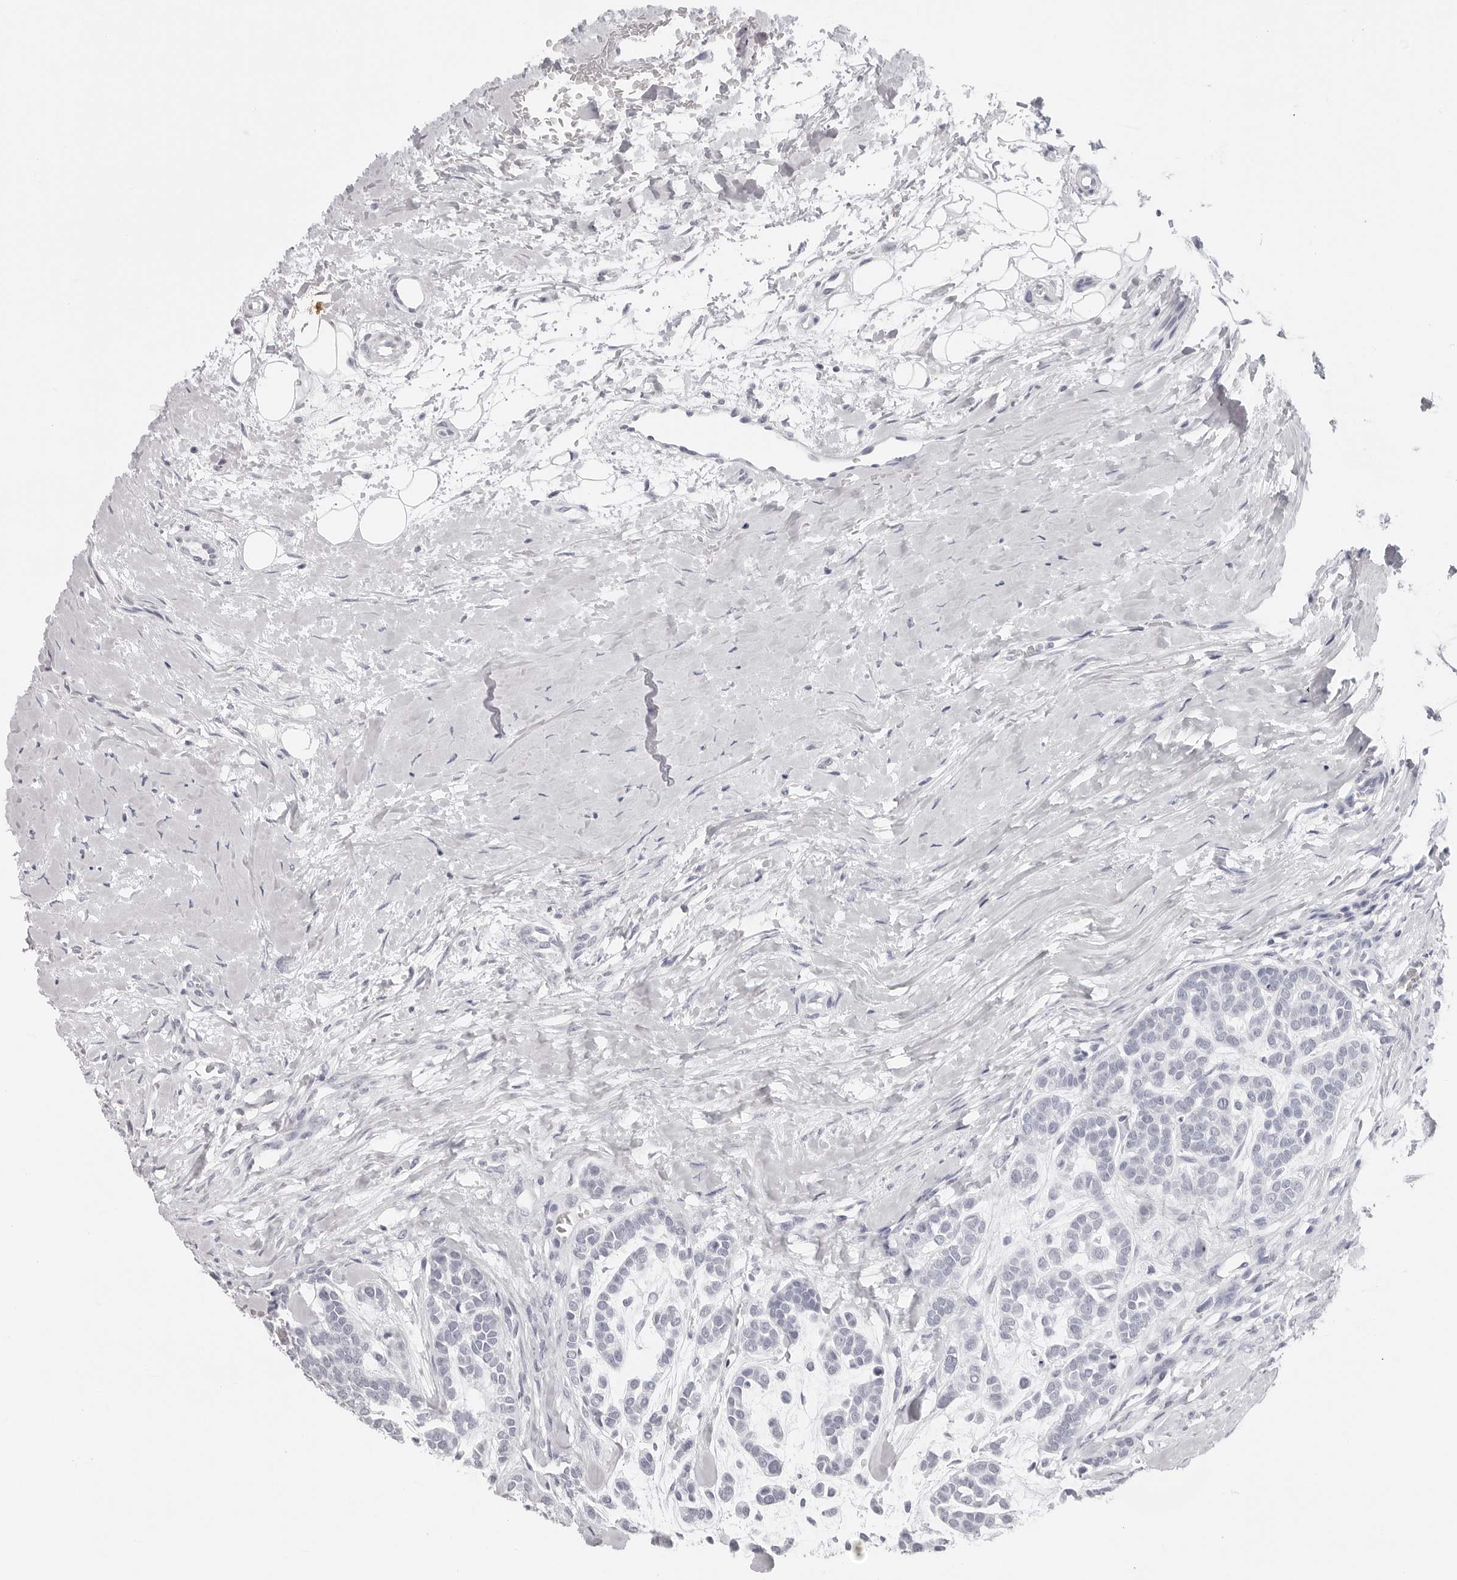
{"staining": {"intensity": "negative", "quantity": "none", "location": "none"}, "tissue": "head and neck cancer", "cell_type": "Tumor cells", "image_type": "cancer", "snomed": [{"axis": "morphology", "description": "Adenocarcinoma, NOS"}, {"axis": "morphology", "description": "Adenoma, NOS"}, {"axis": "topography", "description": "Head-Neck"}], "caption": "Tumor cells are negative for protein expression in human head and neck cancer (adenoma).", "gene": "CST5", "patient": {"sex": "female", "age": 55}}